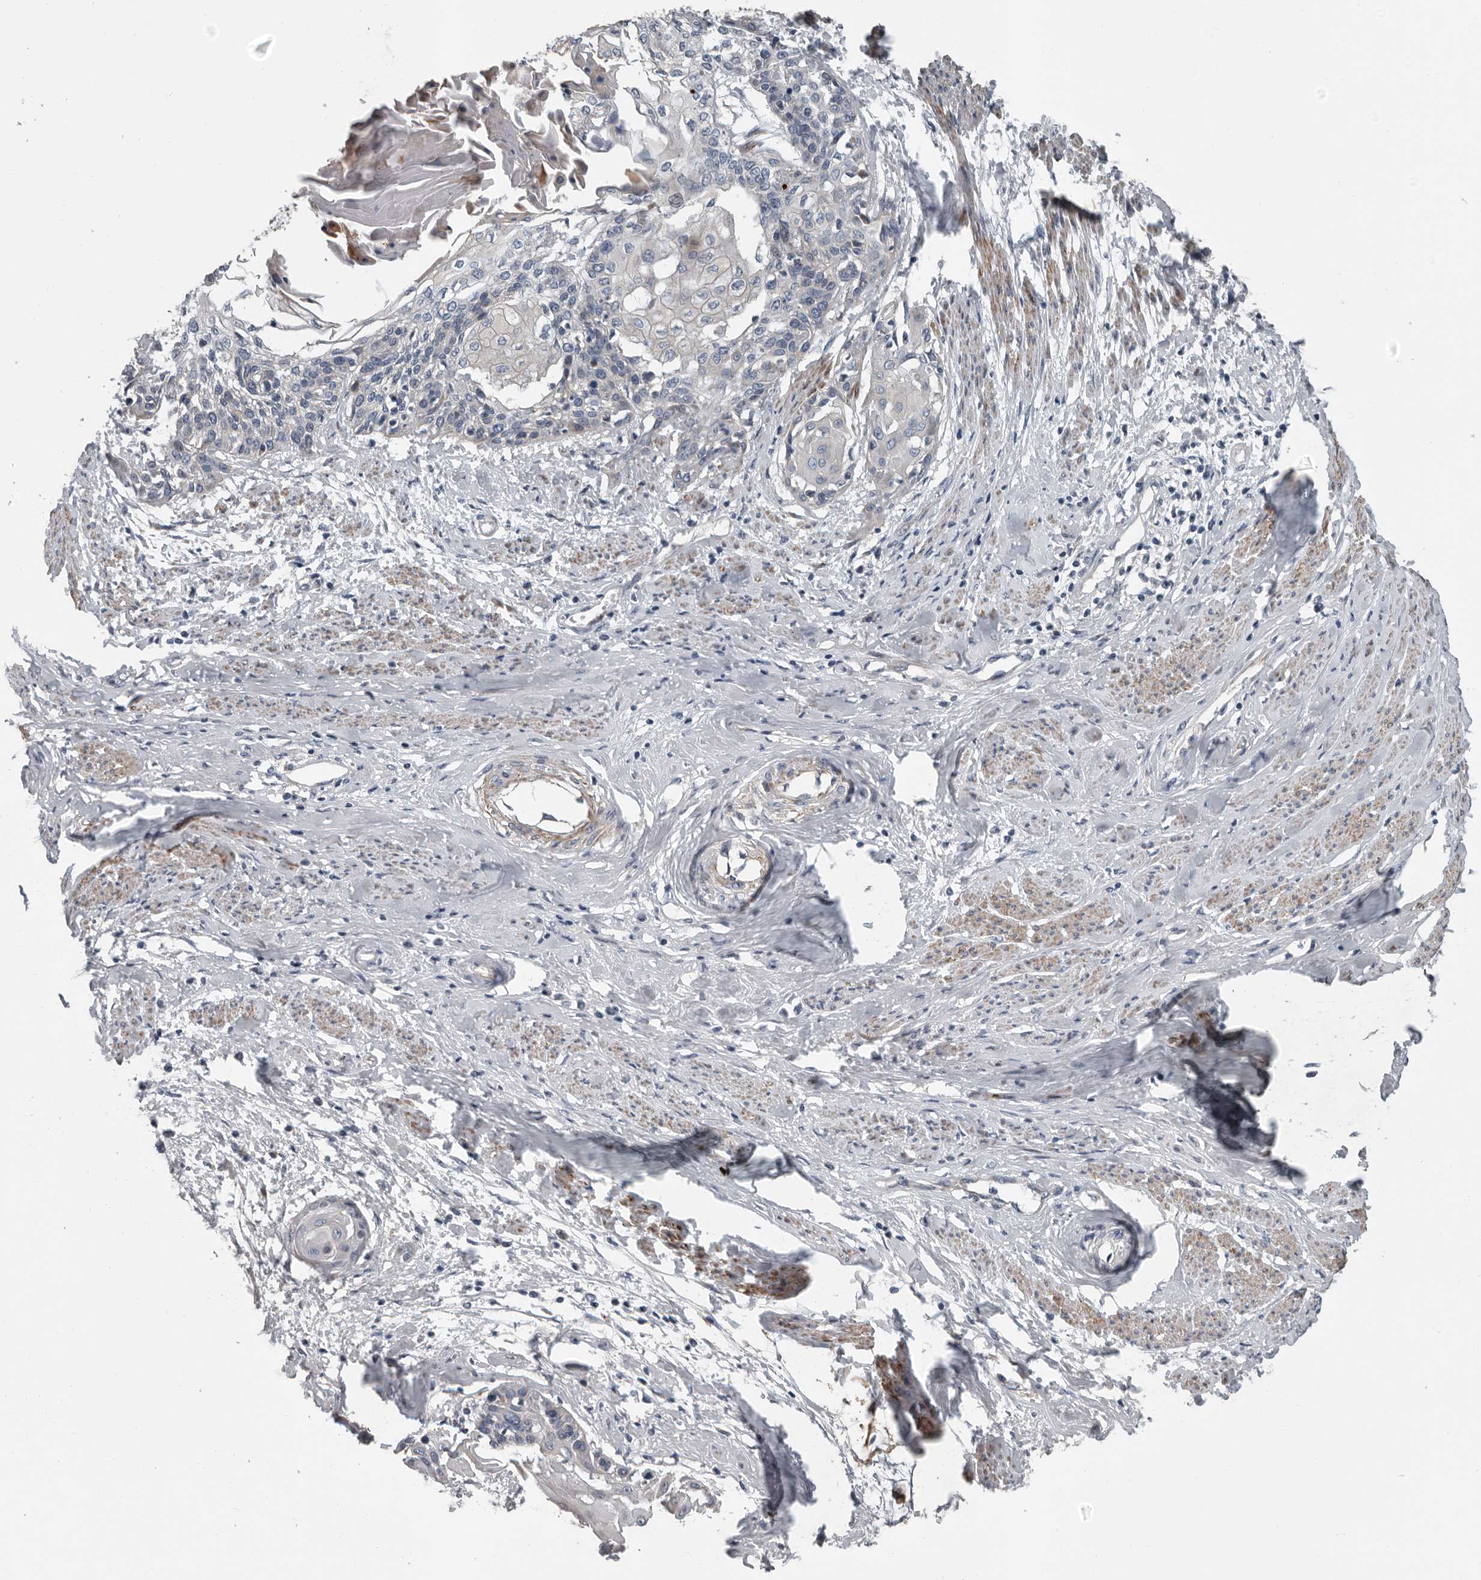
{"staining": {"intensity": "negative", "quantity": "none", "location": "none"}, "tissue": "cervical cancer", "cell_type": "Tumor cells", "image_type": "cancer", "snomed": [{"axis": "morphology", "description": "Squamous cell carcinoma, NOS"}, {"axis": "topography", "description": "Cervix"}], "caption": "This histopathology image is of cervical cancer (squamous cell carcinoma) stained with immunohistochemistry to label a protein in brown with the nuclei are counter-stained blue. There is no expression in tumor cells.", "gene": "DPY19L4", "patient": {"sex": "female", "age": 57}}